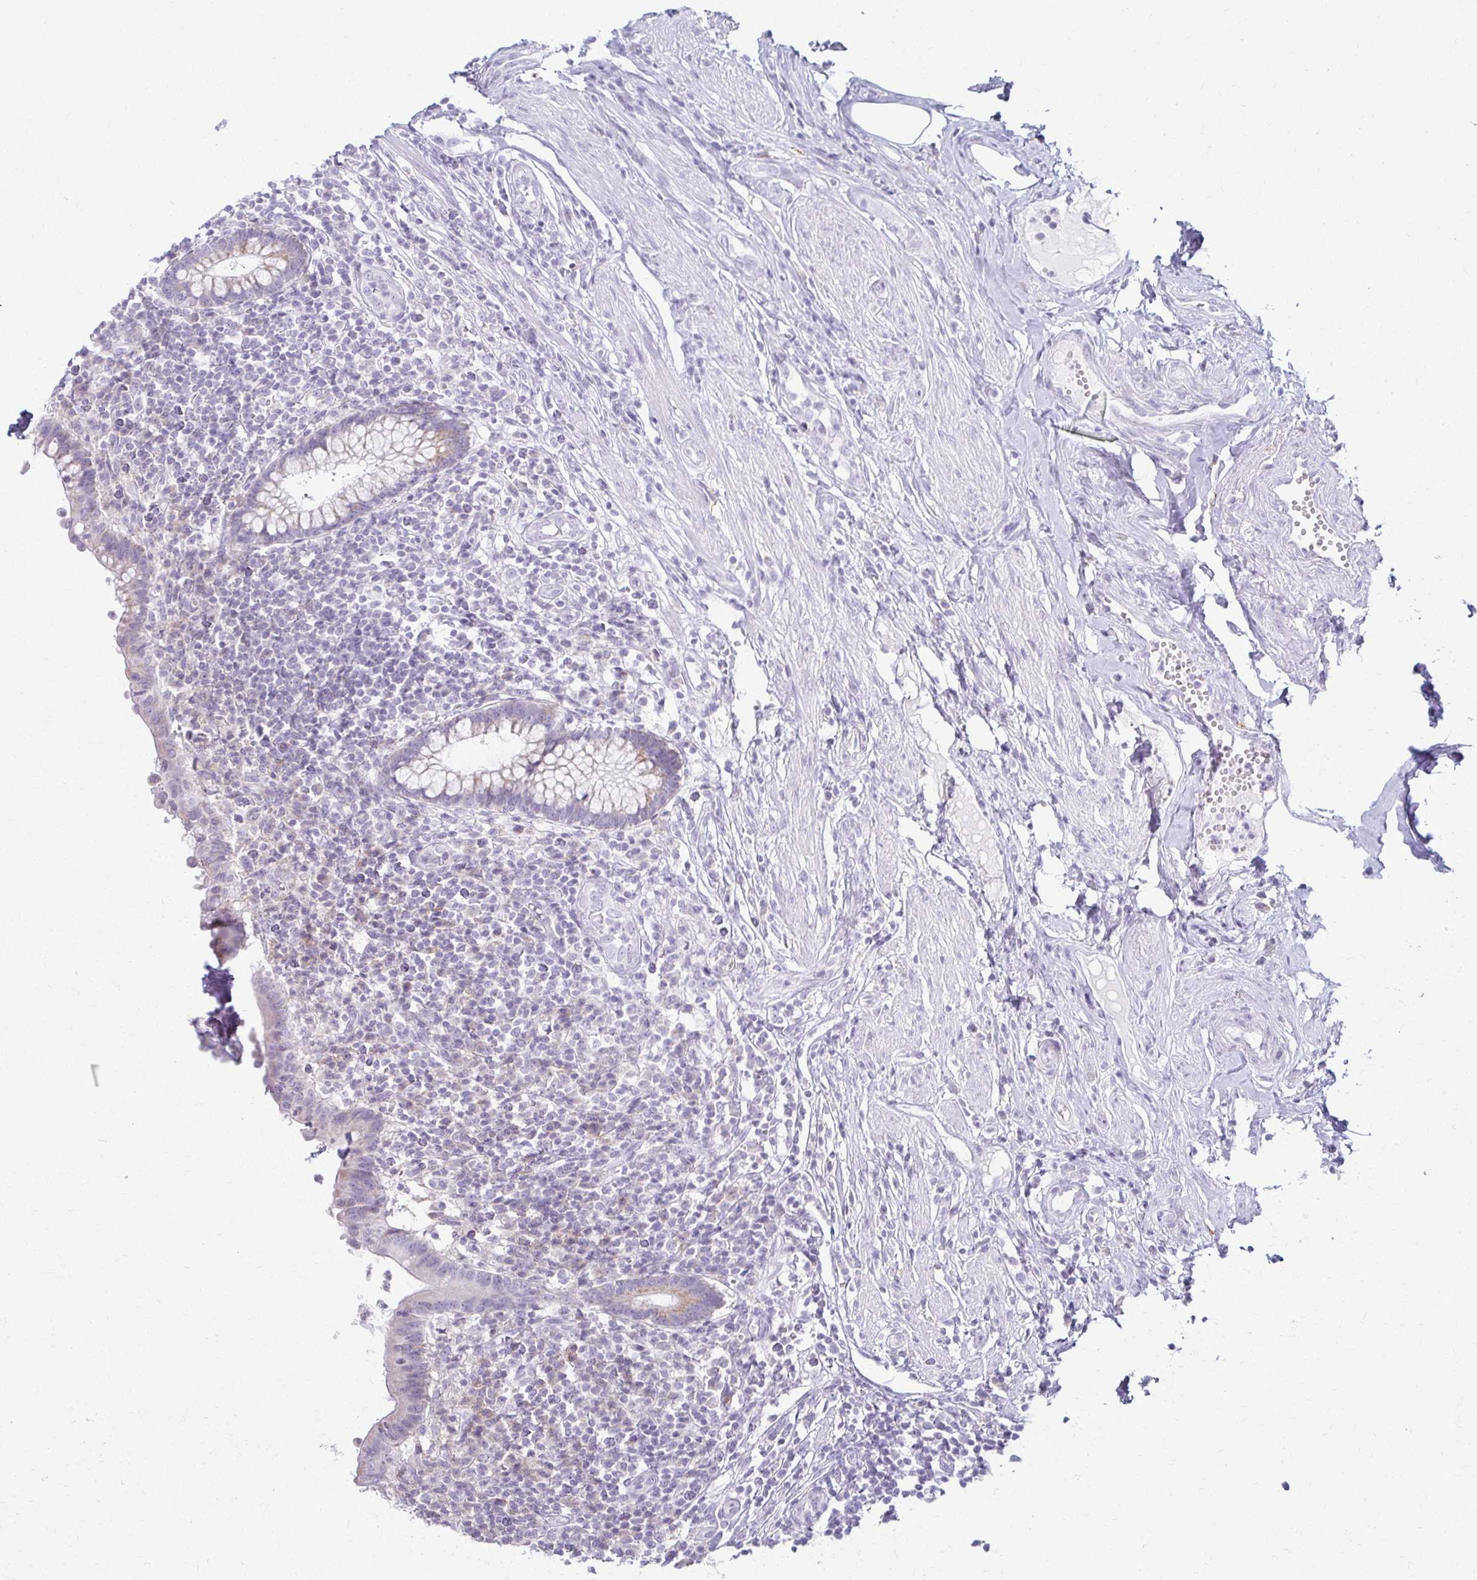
{"staining": {"intensity": "moderate", "quantity": "<25%", "location": "cytoplasmic/membranous"}, "tissue": "appendix", "cell_type": "Glandular cells", "image_type": "normal", "snomed": [{"axis": "morphology", "description": "Normal tissue, NOS"}, {"axis": "topography", "description": "Appendix"}], "caption": "The micrograph shows a brown stain indicating the presence of a protein in the cytoplasmic/membranous of glandular cells in appendix. Immunohistochemistry stains the protein of interest in brown and the nuclei are stained blue.", "gene": "FCGR2A", "patient": {"sex": "female", "age": 56}}